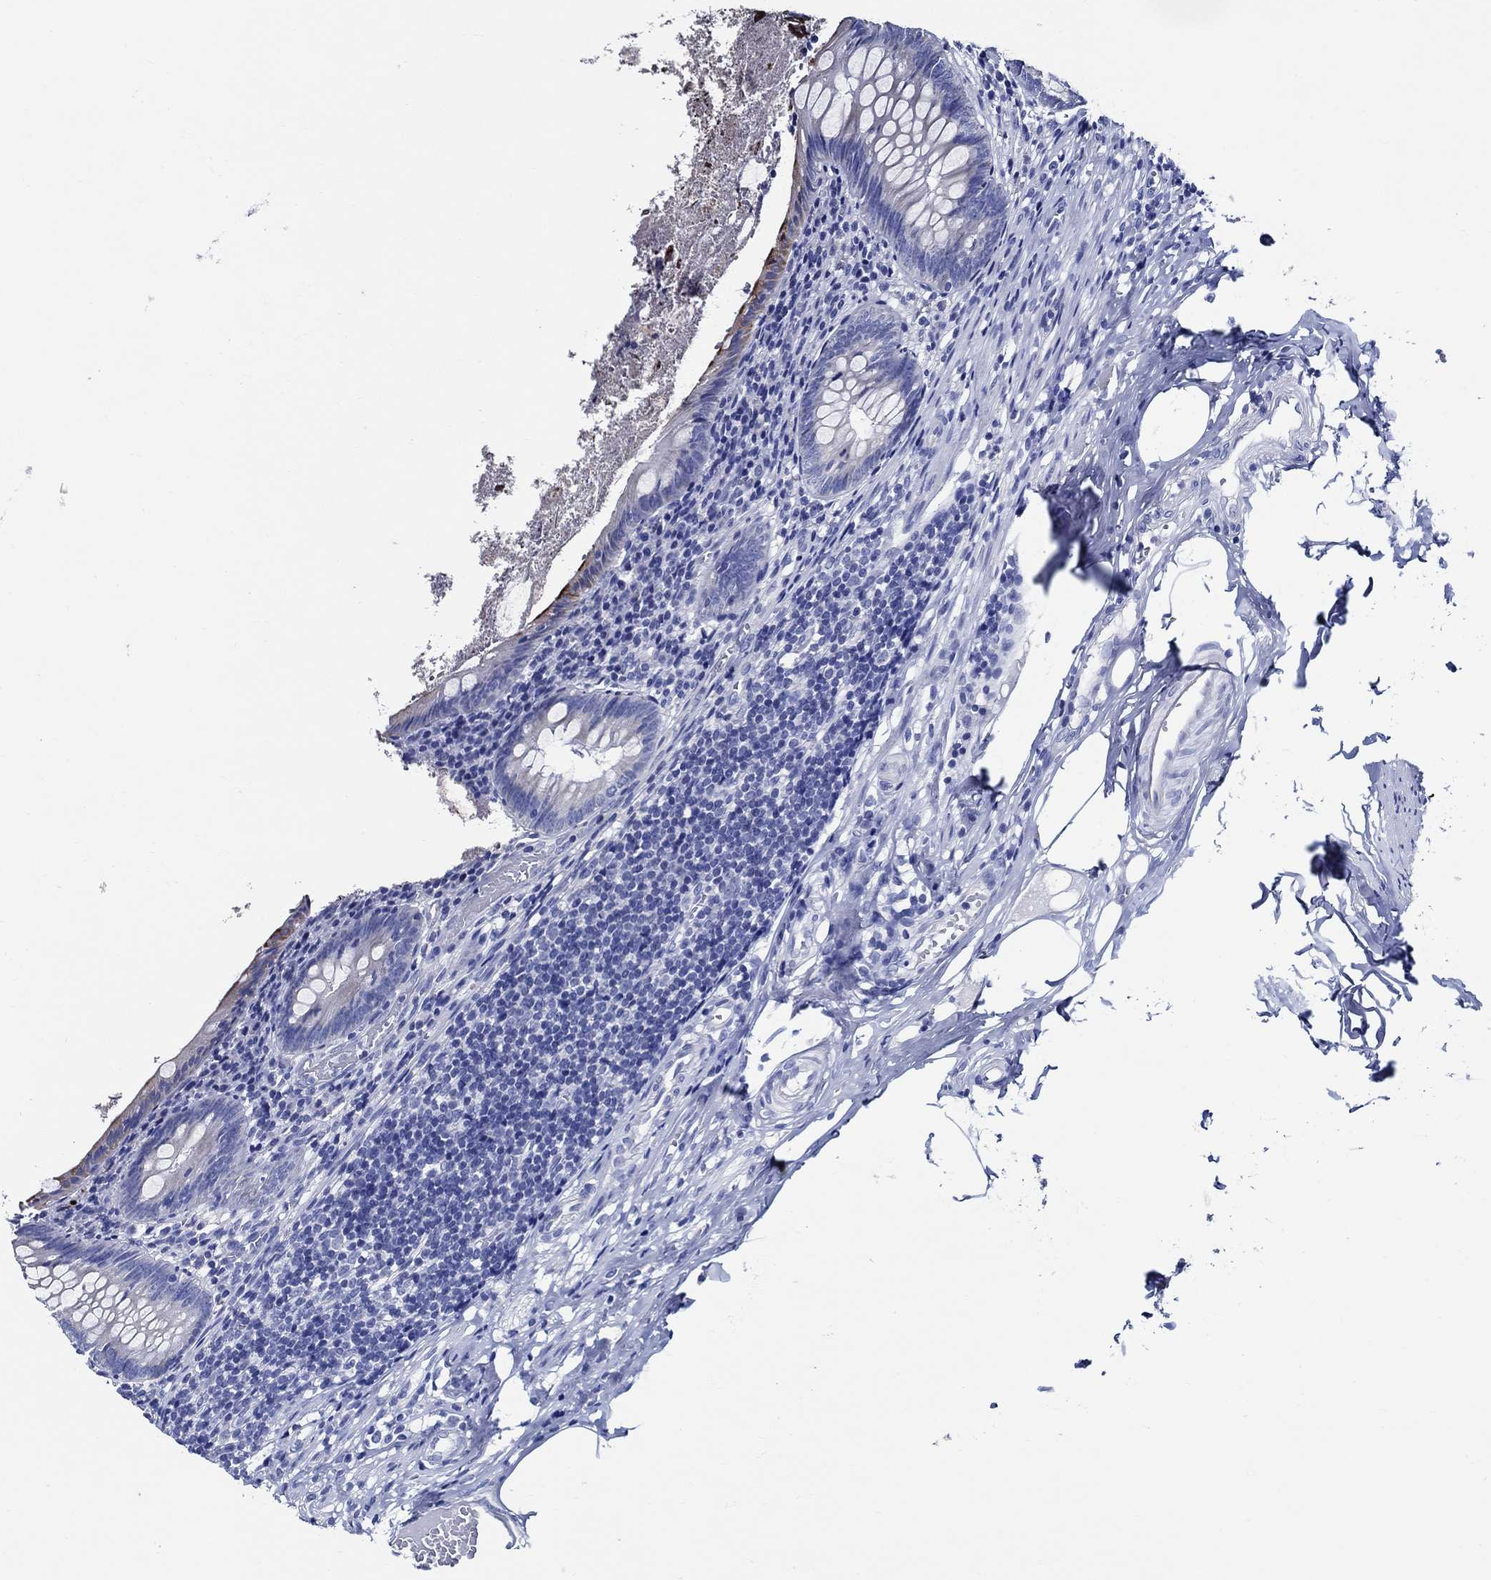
{"staining": {"intensity": "moderate", "quantity": "<25%", "location": "cytoplasmic/membranous"}, "tissue": "appendix", "cell_type": "Glandular cells", "image_type": "normal", "snomed": [{"axis": "morphology", "description": "Normal tissue, NOS"}, {"axis": "topography", "description": "Appendix"}], "caption": "About <25% of glandular cells in normal appendix show moderate cytoplasmic/membranous protein staining as visualized by brown immunohistochemical staining.", "gene": "SKOR1", "patient": {"sex": "female", "age": 23}}